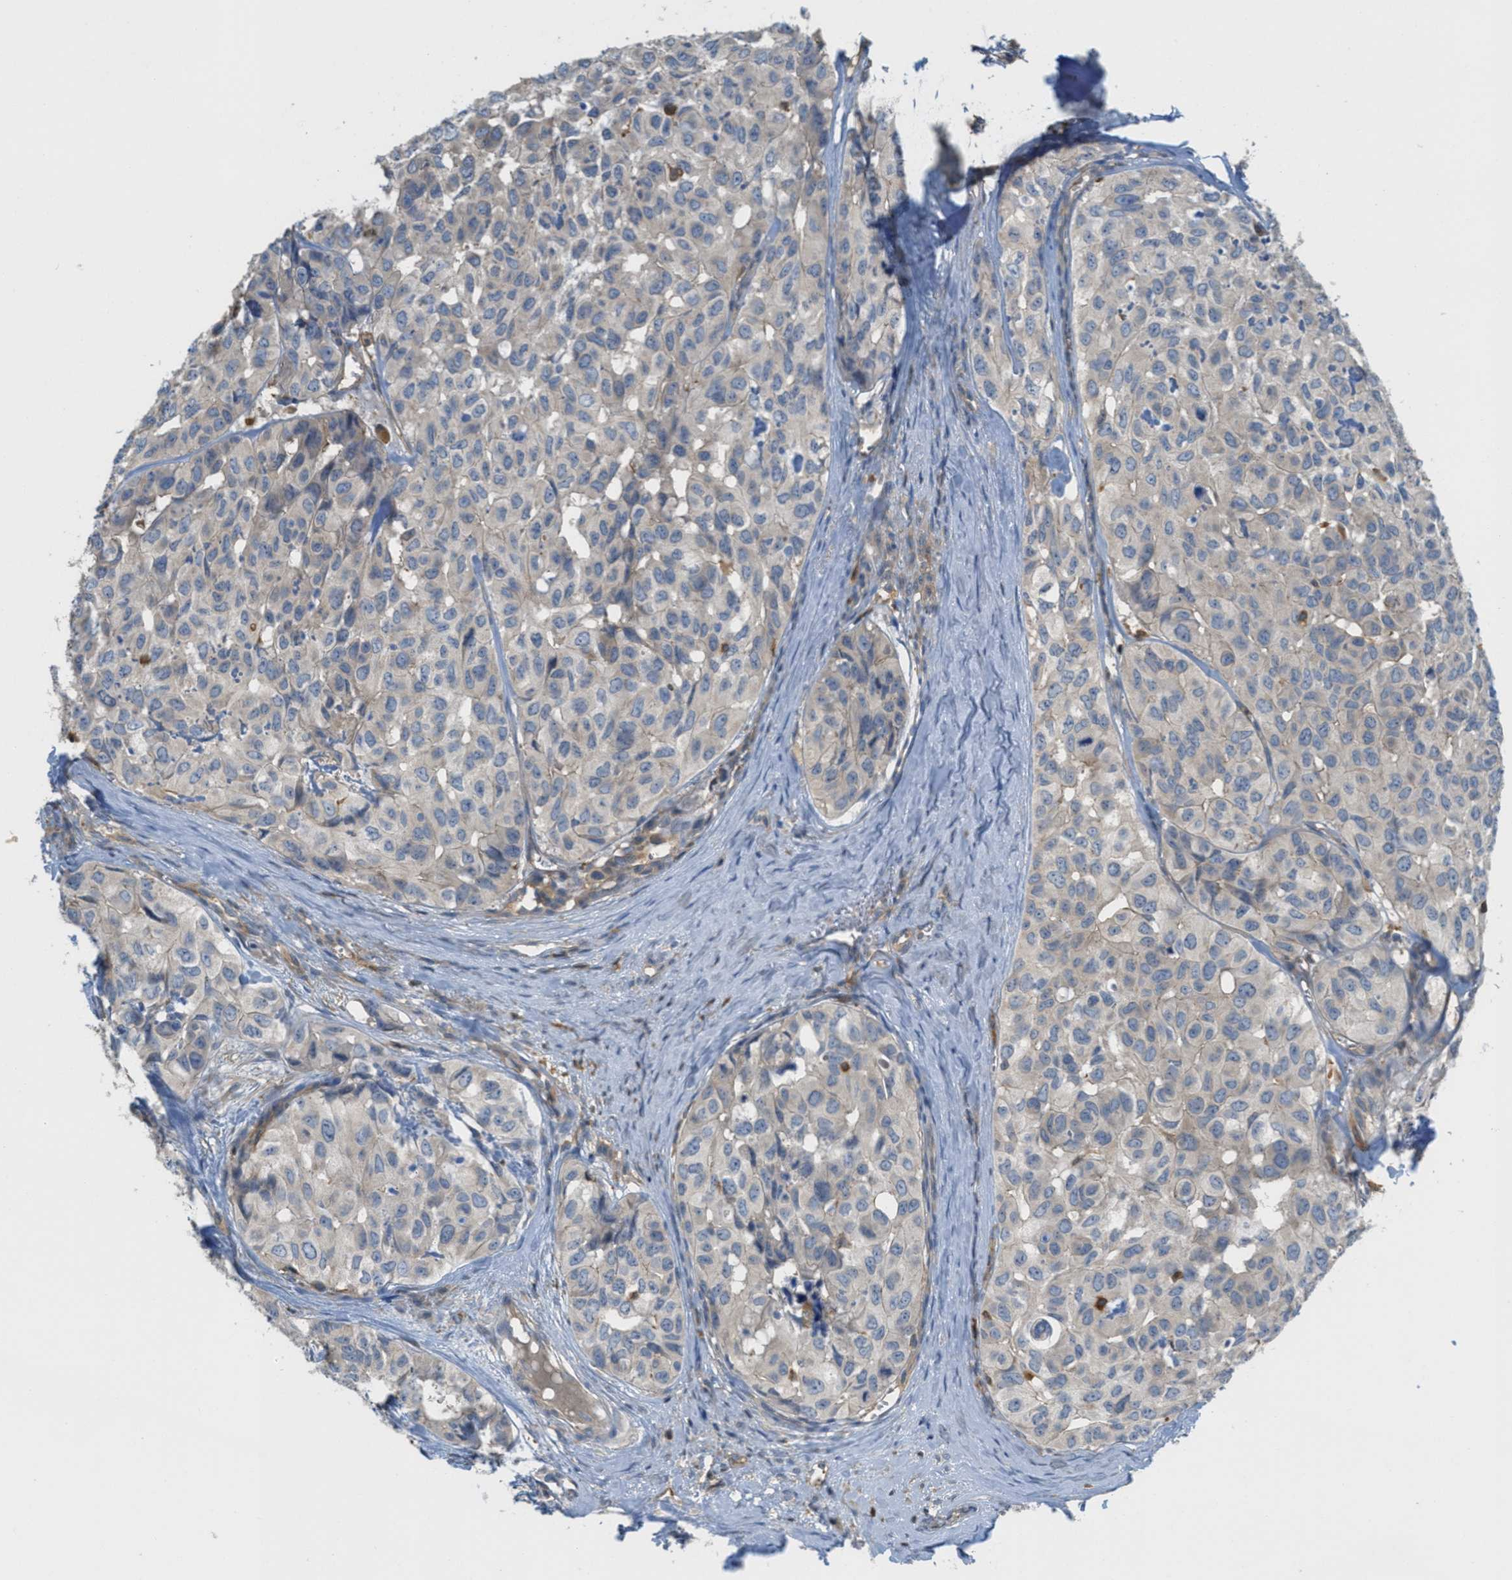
{"staining": {"intensity": "weak", "quantity": "<25%", "location": "cytoplasmic/membranous"}, "tissue": "head and neck cancer", "cell_type": "Tumor cells", "image_type": "cancer", "snomed": [{"axis": "morphology", "description": "Adenocarcinoma, NOS"}, {"axis": "topography", "description": "Salivary gland, NOS"}, {"axis": "topography", "description": "Head-Neck"}], "caption": "DAB (3,3'-diaminobenzidine) immunohistochemical staining of human head and neck cancer demonstrates no significant expression in tumor cells. (Stains: DAB immunohistochemistry with hematoxylin counter stain, Microscopy: brightfield microscopy at high magnification).", "gene": "GRIK2", "patient": {"sex": "female", "age": 76}}